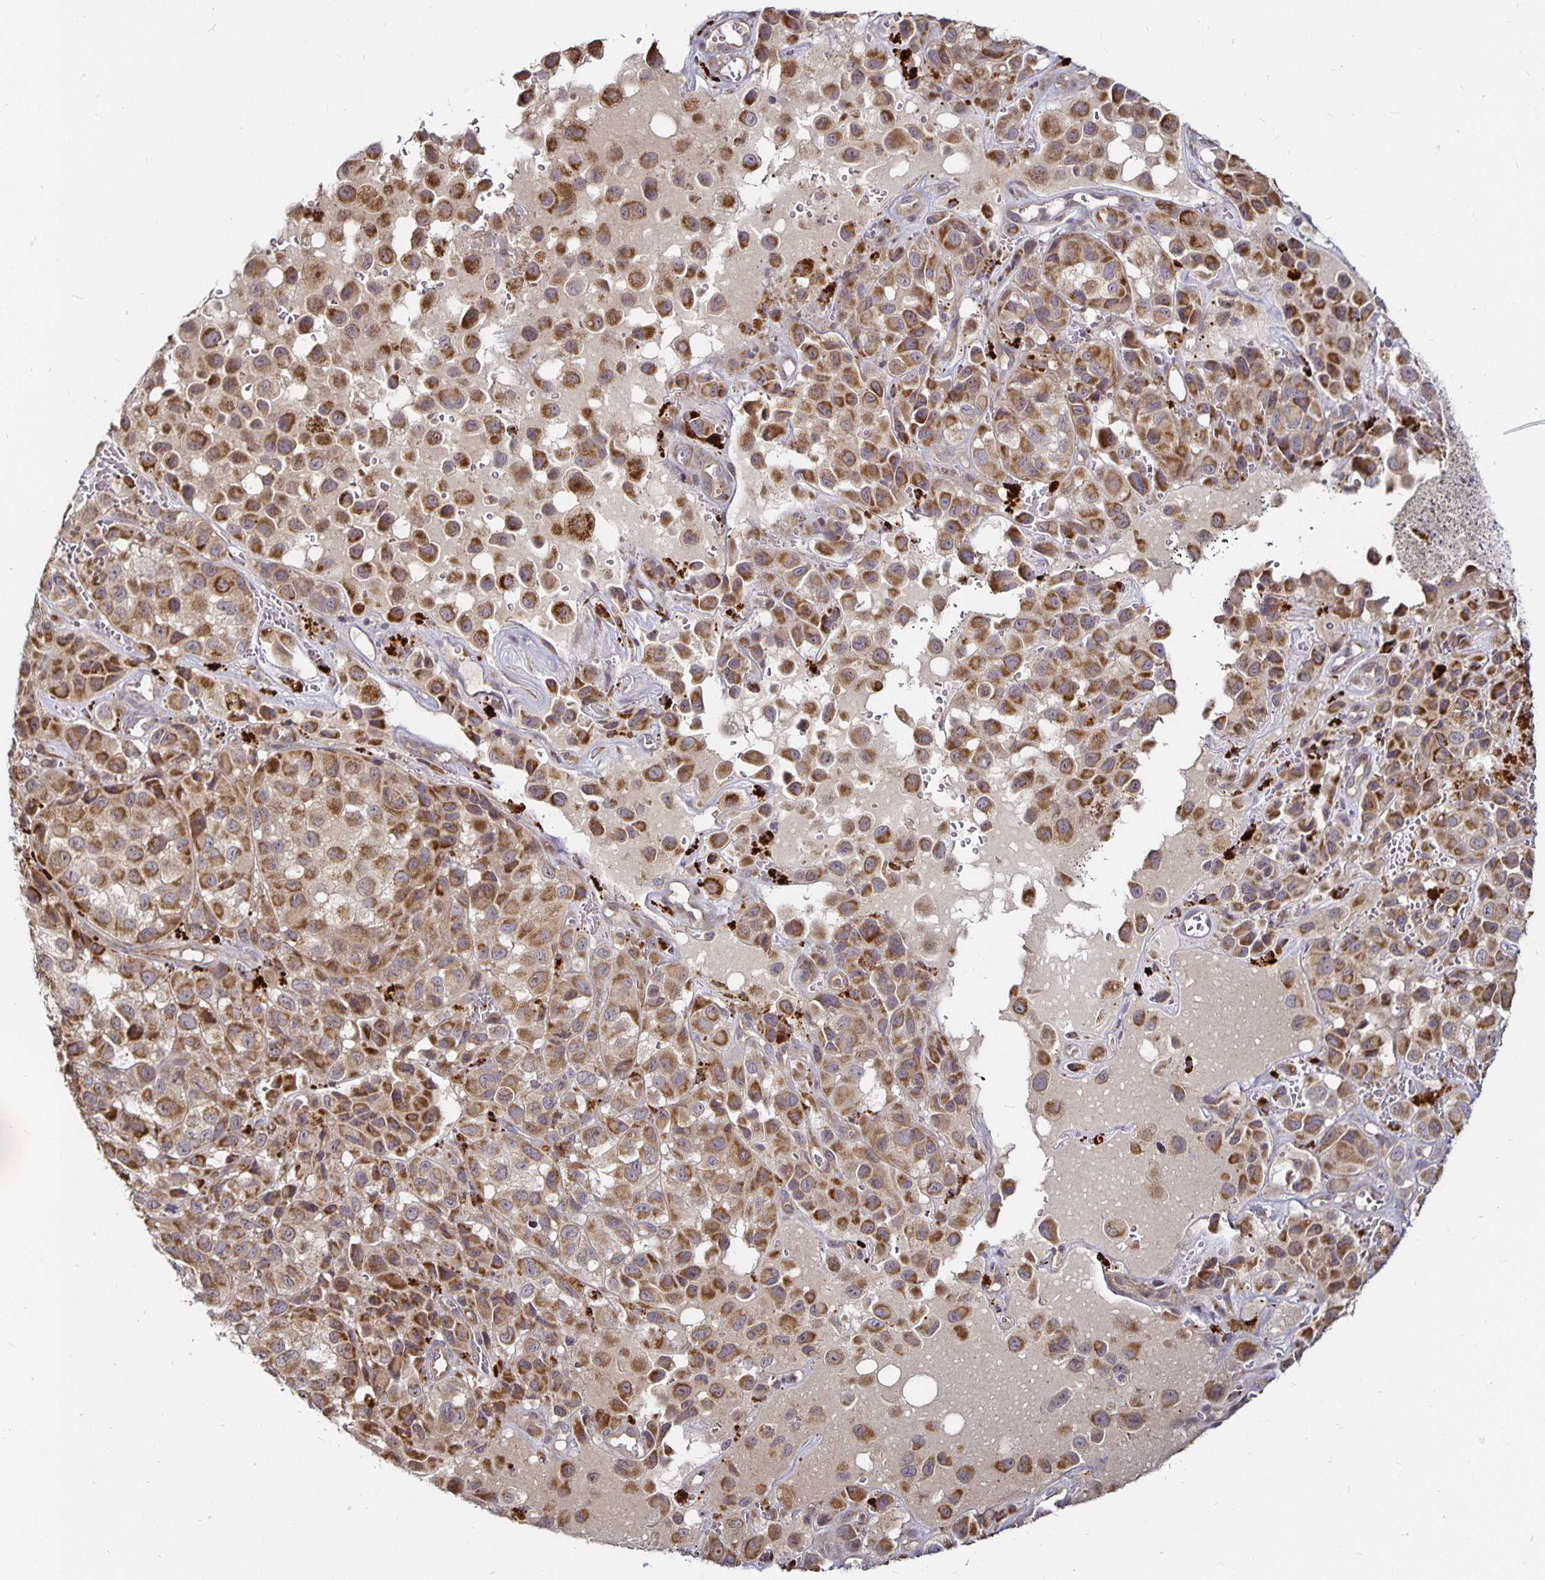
{"staining": {"intensity": "moderate", "quantity": ">75%", "location": "cytoplasmic/membranous"}, "tissue": "melanoma", "cell_type": "Tumor cells", "image_type": "cancer", "snomed": [{"axis": "morphology", "description": "Malignant melanoma, NOS"}, {"axis": "topography", "description": "Skin"}], "caption": "Tumor cells display medium levels of moderate cytoplasmic/membranous staining in about >75% of cells in malignant melanoma. The staining was performed using DAB, with brown indicating positive protein expression. Nuclei are stained blue with hematoxylin.", "gene": "CYP27A1", "patient": {"sex": "male", "age": 93}}